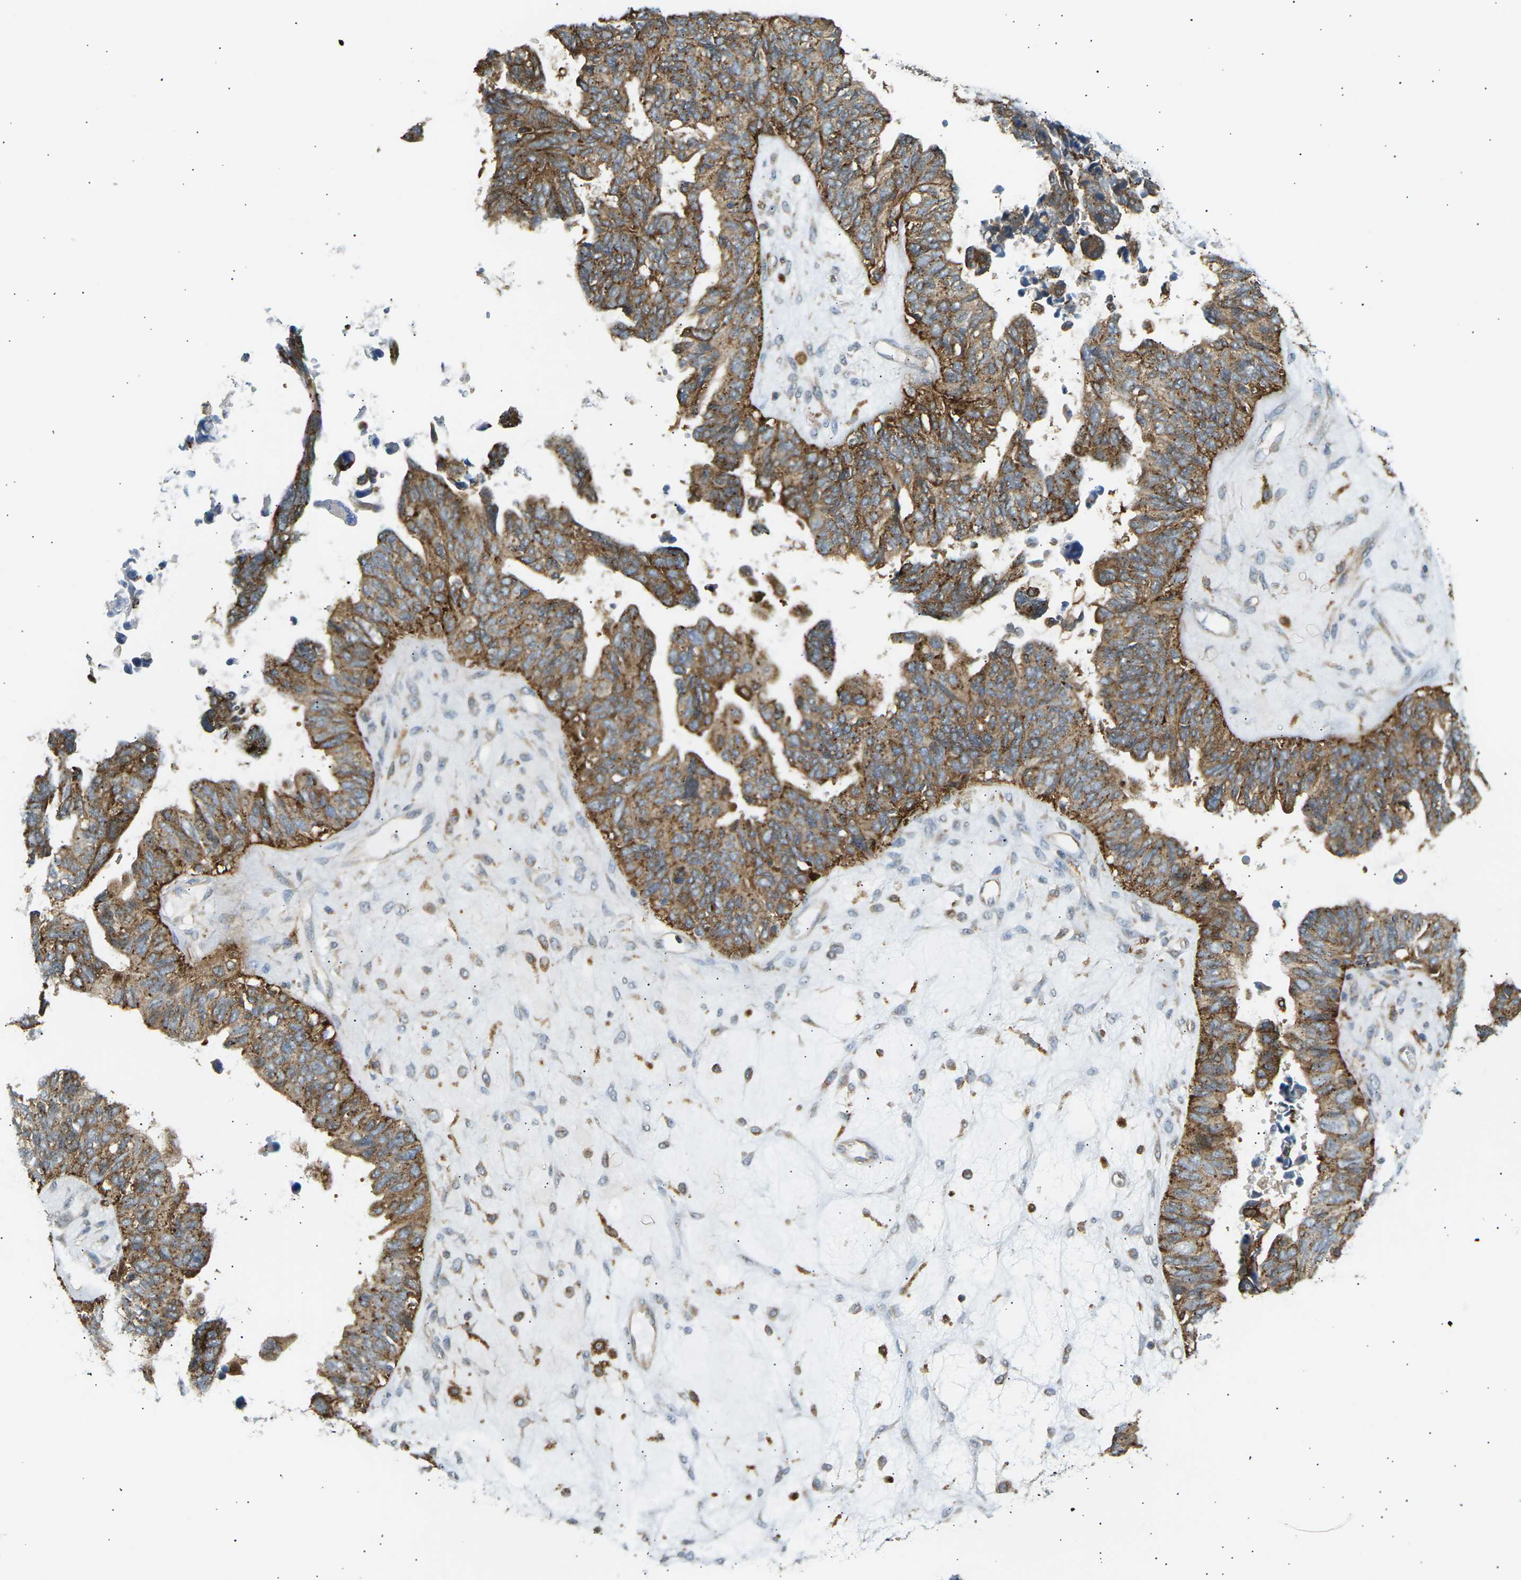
{"staining": {"intensity": "strong", "quantity": "25%-75%", "location": "cytoplasmic/membranous"}, "tissue": "ovarian cancer", "cell_type": "Tumor cells", "image_type": "cancer", "snomed": [{"axis": "morphology", "description": "Cystadenocarcinoma, serous, NOS"}, {"axis": "topography", "description": "Ovary"}], "caption": "Immunohistochemistry (IHC) image of human ovarian cancer (serous cystadenocarcinoma) stained for a protein (brown), which reveals high levels of strong cytoplasmic/membranous staining in about 25%-75% of tumor cells.", "gene": "CDK17", "patient": {"sex": "female", "age": 79}}